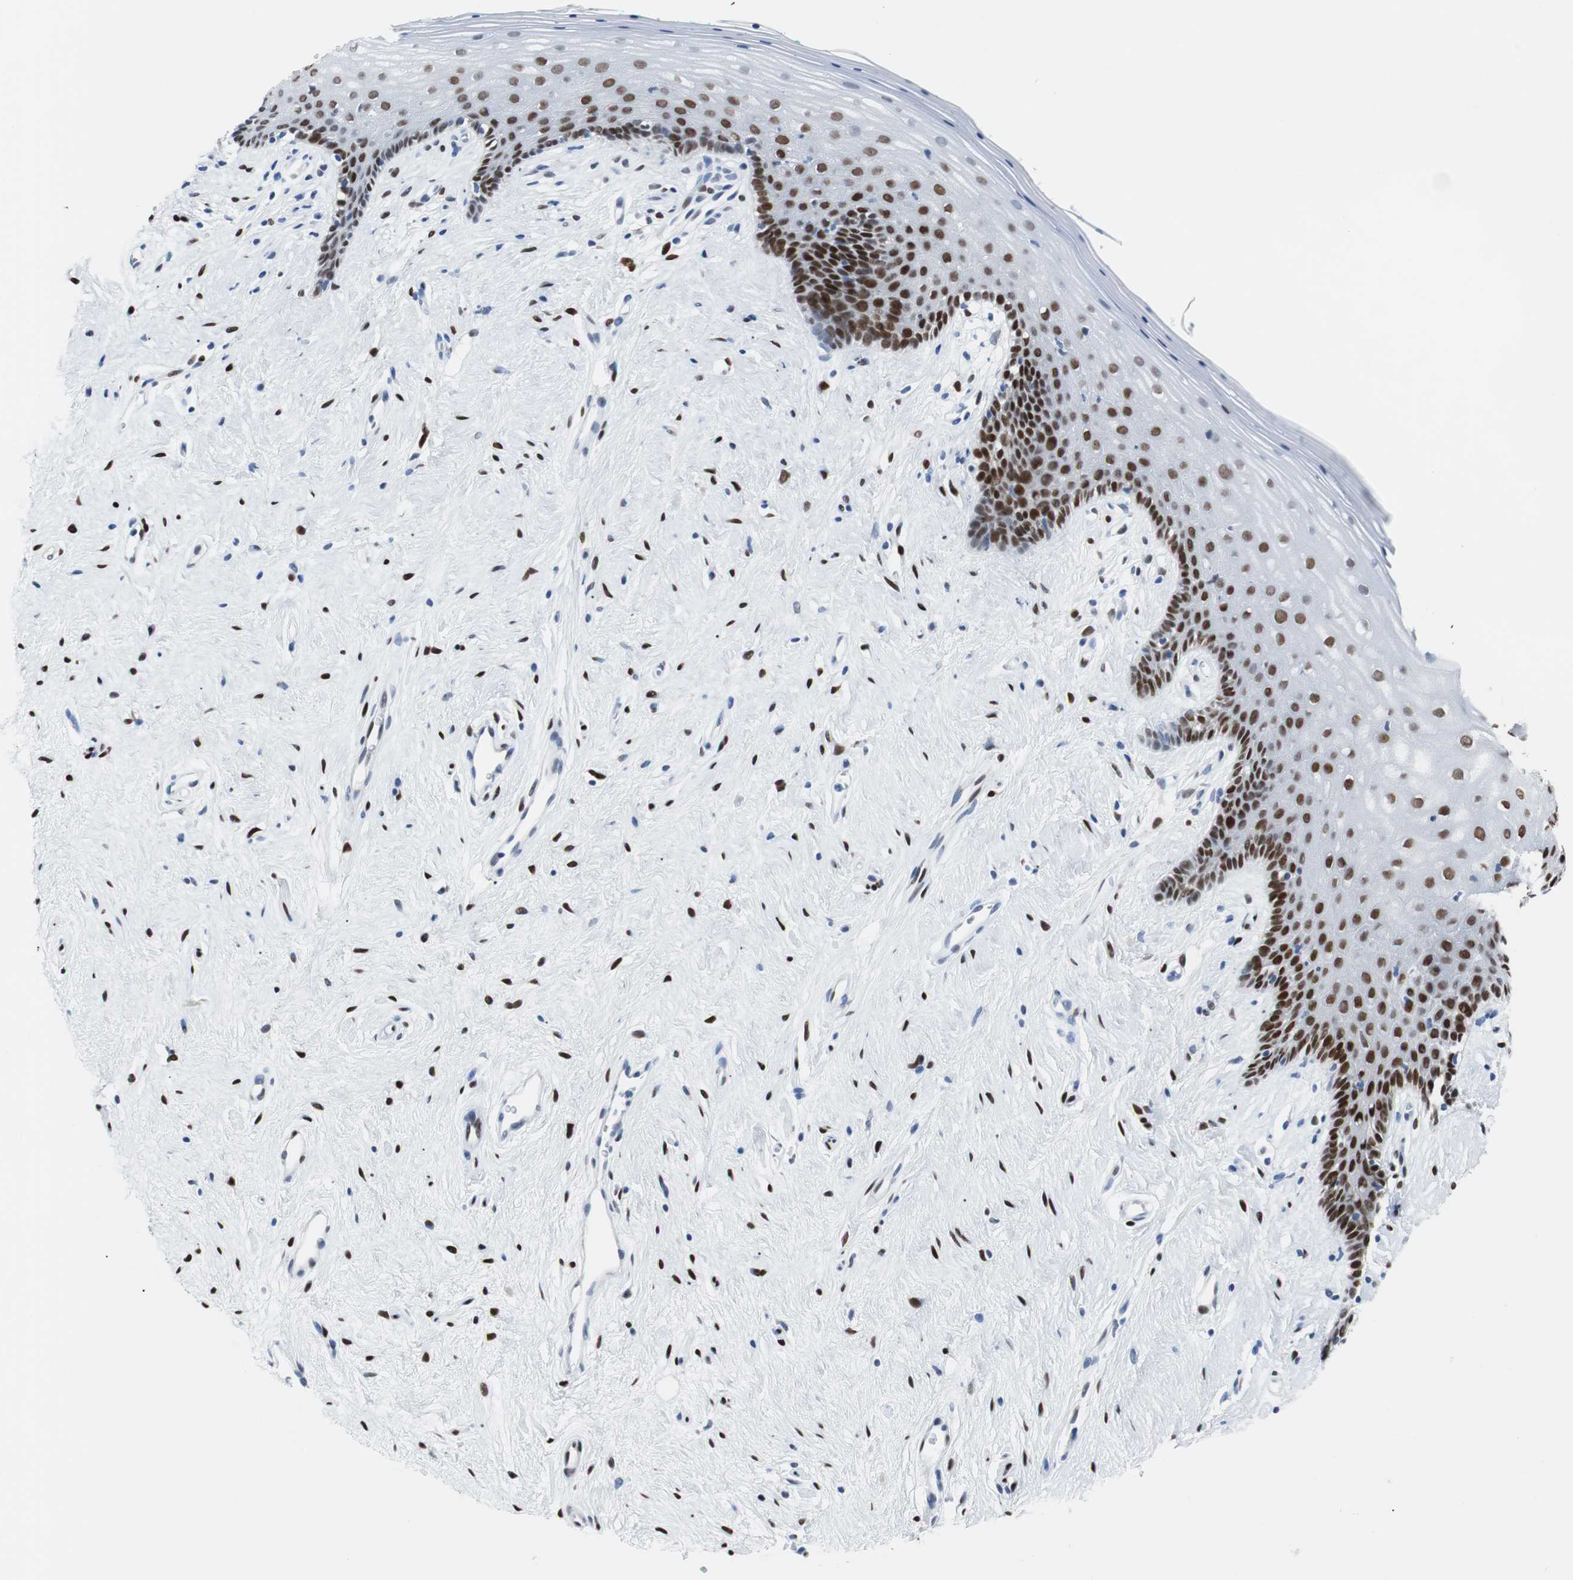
{"staining": {"intensity": "strong", "quantity": "25%-75%", "location": "nuclear"}, "tissue": "vagina", "cell_type": "Squamous epithelial cells", "image_type": "normal", "snomed": [{"axis": "morphology", "description": "Normal tissue, NOS"}, {"axis": "topography", "description": "Vagina"}], "caption": "Squamous epithelial cells show strong nuclear staining in approximately 25%-75% of cells in unremarkable vagina.", "gene": "JUN", "patient": {"sex": "female", "age": 44}}